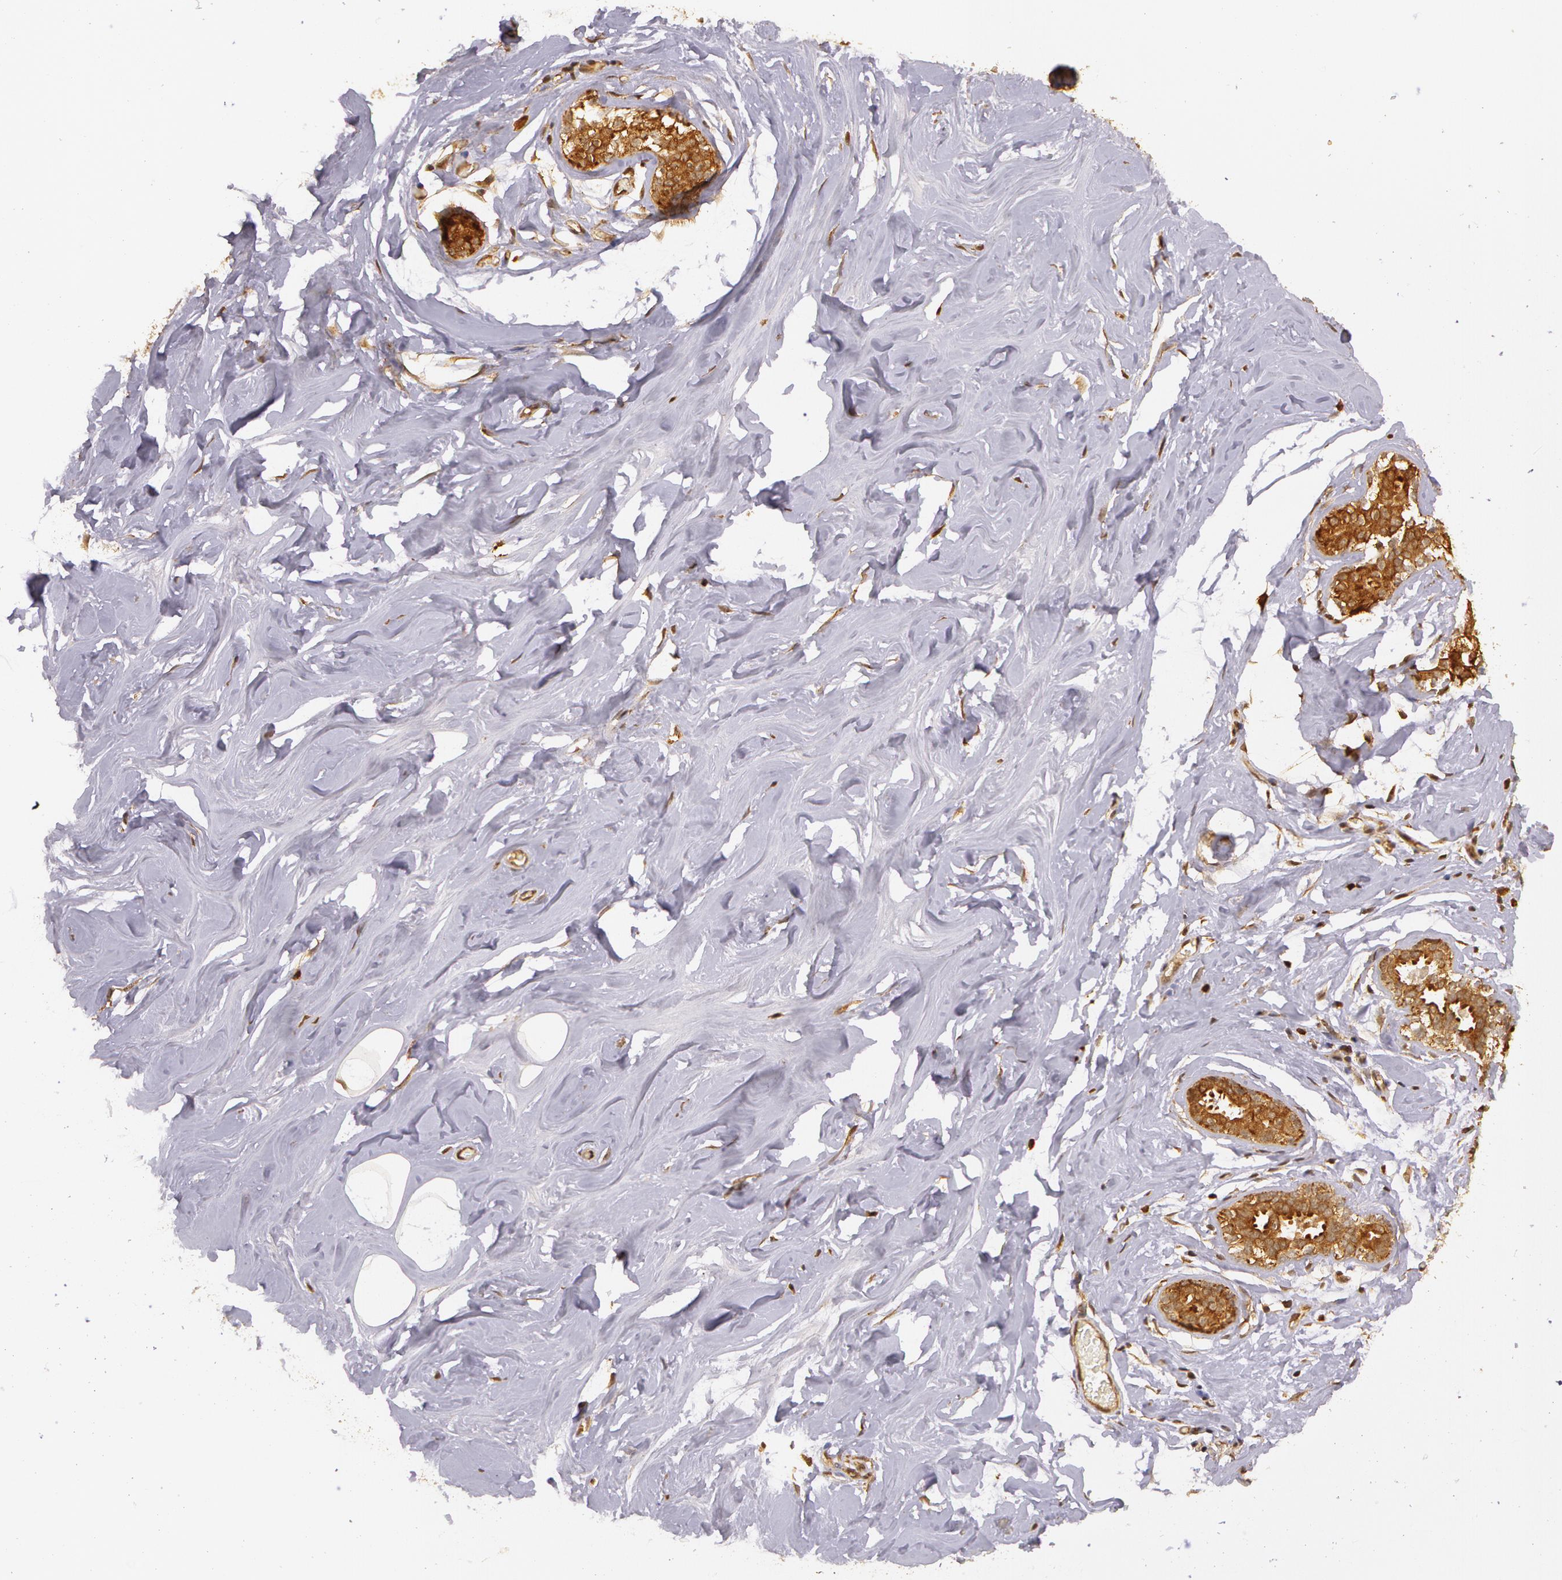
{"staining": {"intensity": "weak", "quantity": "25%-75%", "location": "cytoplasmic/membranous"}, "tissue": "breast", "cell_type": "Adipocytes", "image_type": "normal", "snomed": [{"axis": "morphology", "description": "Normal tissue, NOS"}, {"axis": "morphology", "description": "Fibrosis, NOS"}, {"axis": "topography", "description": "Breast"}], "caption": "The image demonstrates immunohistochemical staining of normal breast. There is weak cytoplasmic/membranous staining is present in about 25%-75% of adipocytes.", "gene": "ASCC2", "patient": {"sex": "female", "age": 39}}